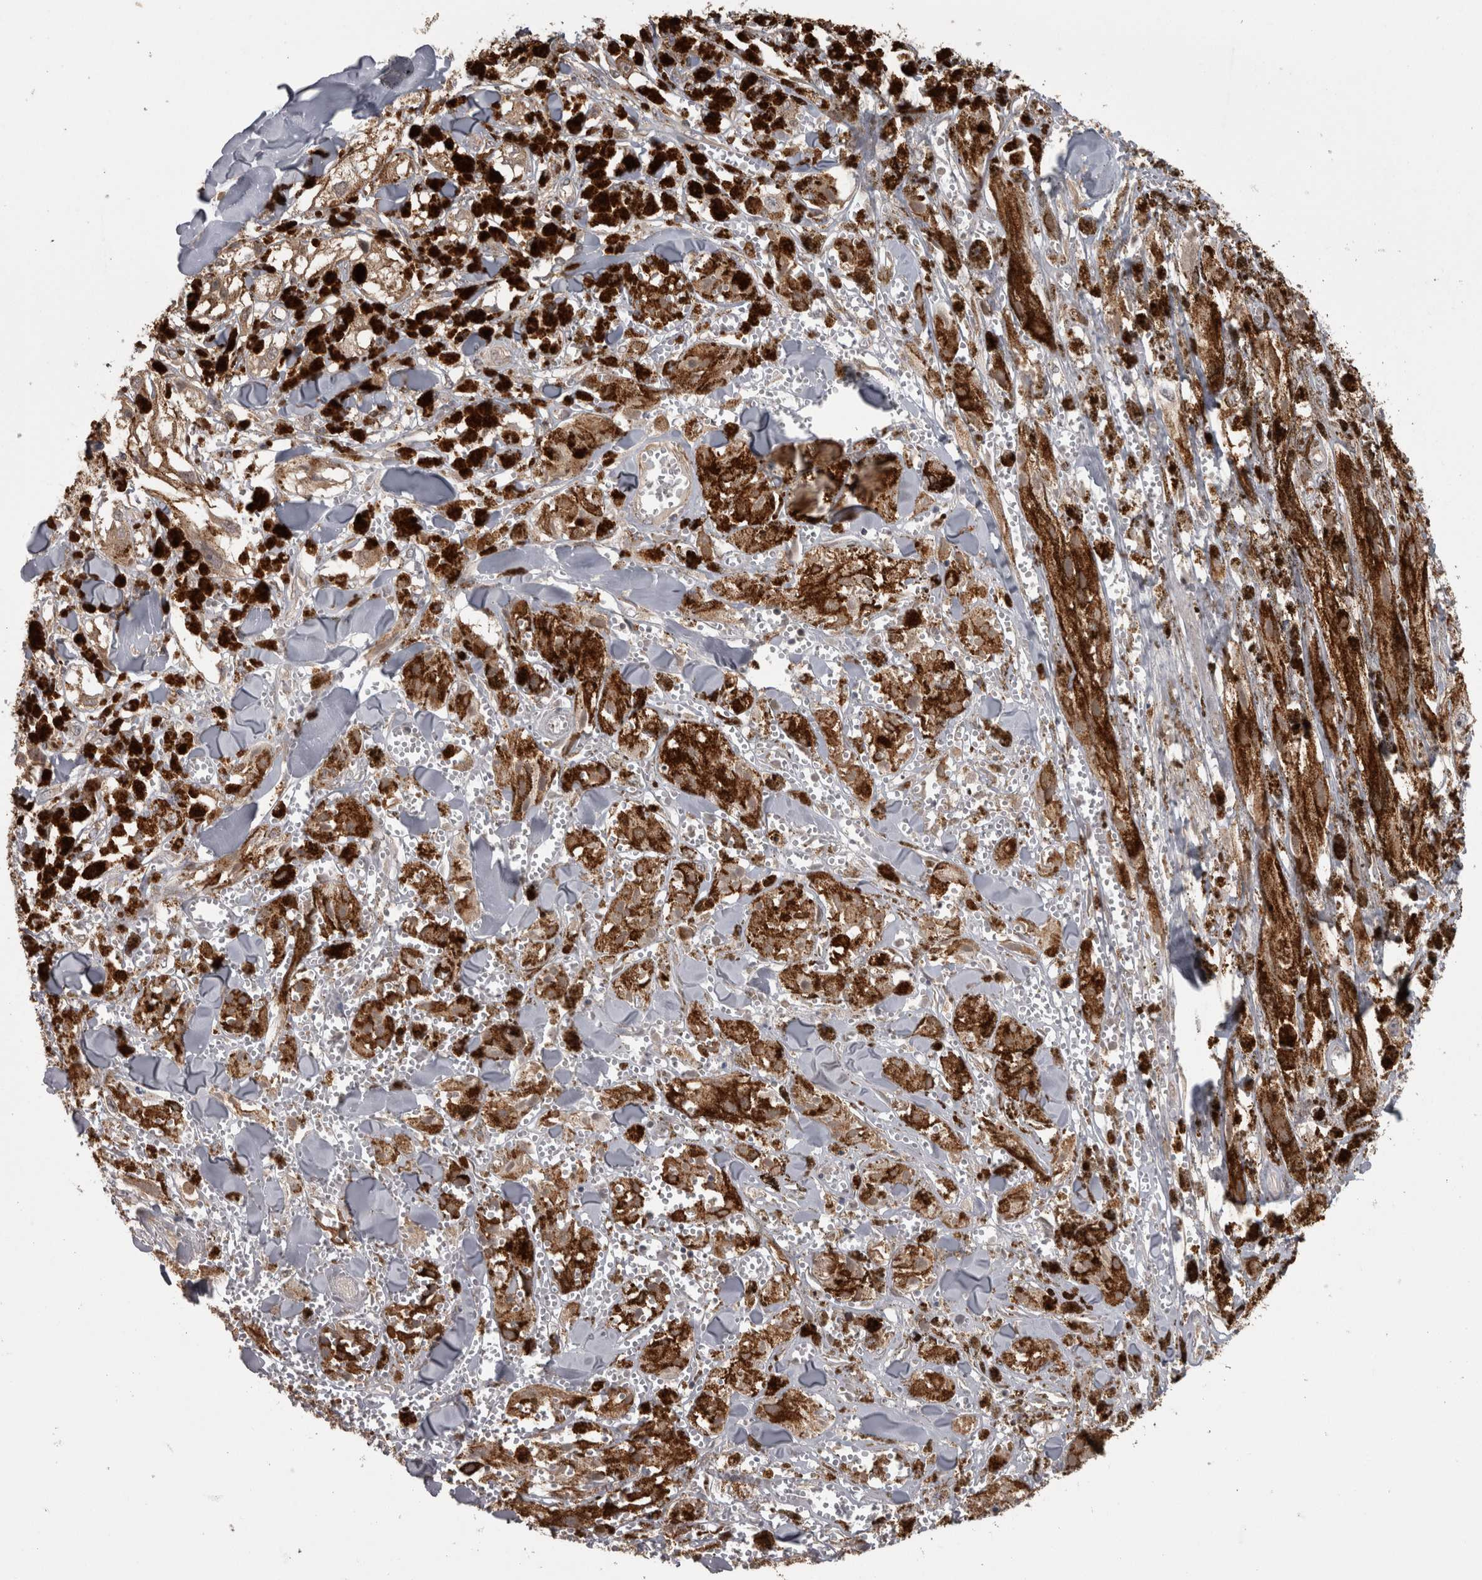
{"staining": {"intensity": "weak", "quantity": ">75%", "location": "cytoplasmic/membranous"}, "tissue": "melanoma", "cell_type": "Tumor cells", "image_type": "cancer", "snomed": [{"axis": "morphology", "description": "Malignant melanoma, NOS"}, {"axis": "topography", "description": "Skin"}], "caption": "IHC staining of melanoma, which displays low levels of weak cytoplasmic/membranous positivity in approximately >75% of tumor cells indicating weak cytoplasmic/membranous protein positivity. The staining was performed using DAB (brown) for protein detection and nuclei were counterstained in hematoxylin (blue).", "gene": "MICU3", "patient": {"sex": "male", "age": 88}}